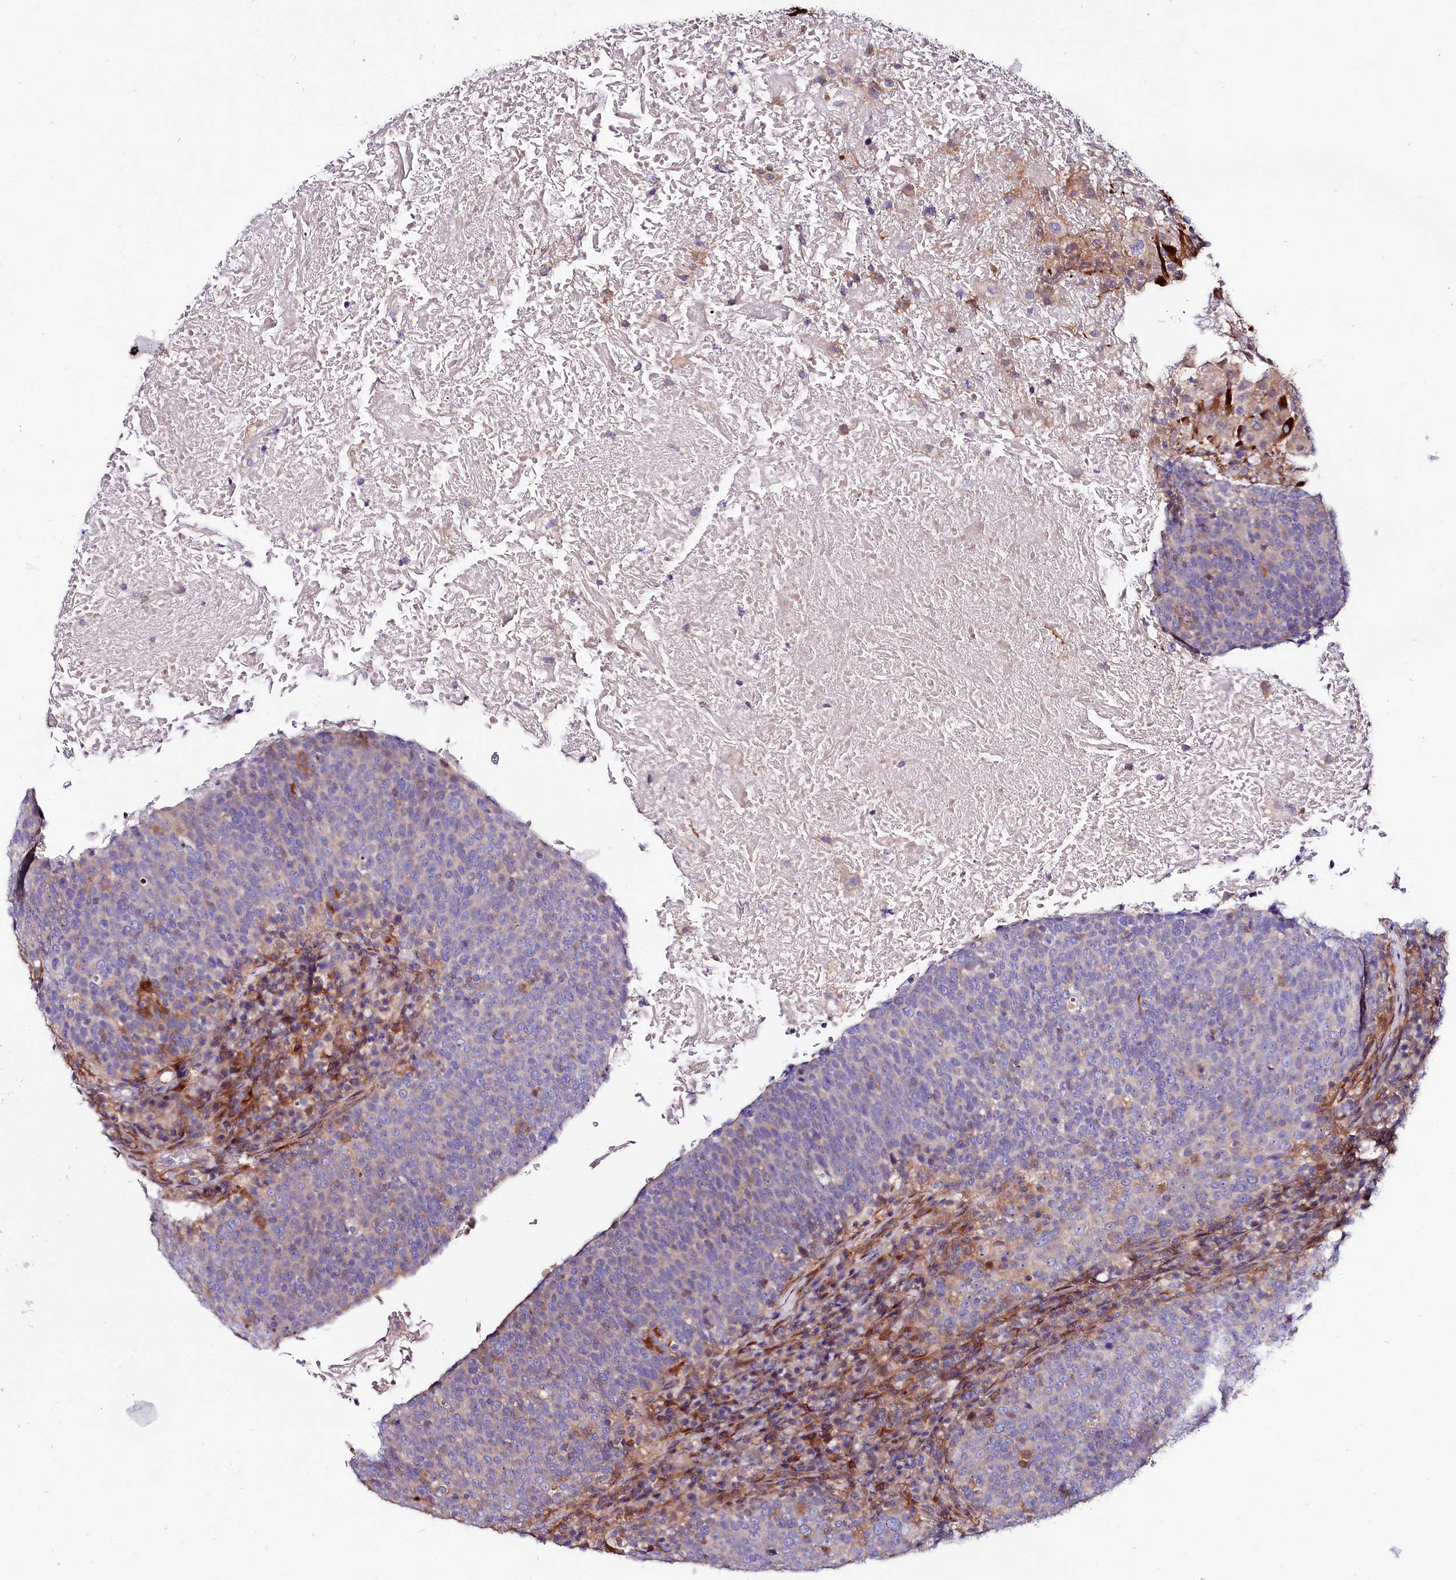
{"staining": {"intensity": "negative", "quantity": "none", "location": "none"}, "tissue": "head and neck cancer", "cell_type": "Tumor cells", "image_type": "cancer", "snomed": [{"axis": "morphology", "description": "Squamous cell carcinoma, NOS"}, {"axis": "morphology", "description": "Squamous cell carcinoma, metastatic, NOS"}, {"axis": "topography", "description": "Lymph node"}, {"axis": "topography", "description": "Head-Neck"}], "caption": "Head and neck metastatic squamous cell carcinoma stained for a protein using immunohistochemistry (IHC) exhibits no positivity tumor cells.", "gene": "FCHSD2", "patient": {"sex": "male", "age": 62}}